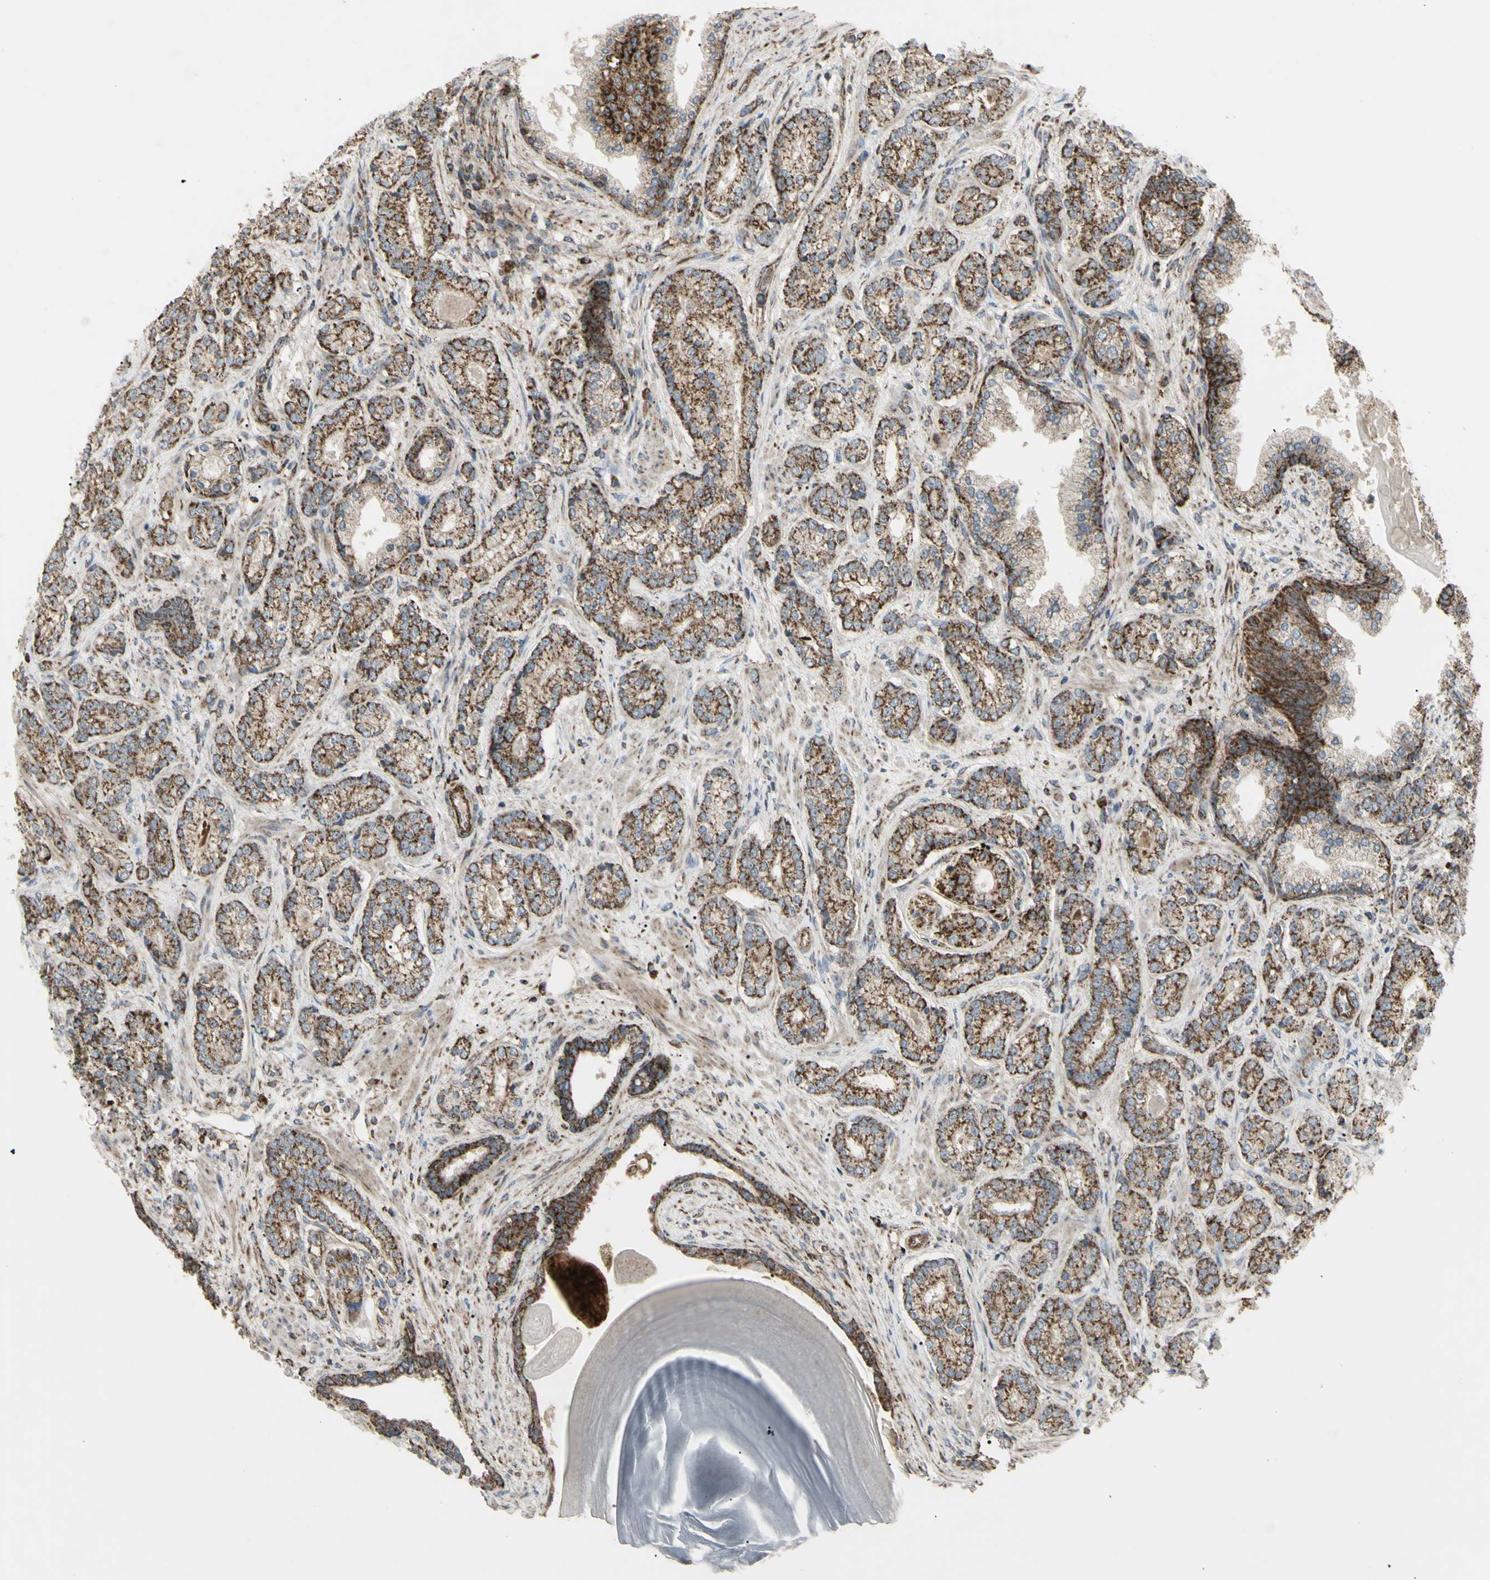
{"staining": {"intensity": "strong", "quantity": ">75%", "location": "cytoplasmic/membranous"}, "tissue": "prostate cancer", "cell_type": "Tumor cells", "image_type": "cancer", "snomed": [{"axis": "morphology", "description": "Adenocarcinoma, High grade"}, {"axis": "topography", "description": "Prostate"}], "caption": "An immunohistochemistry (IHC) histopathology image of tumor tissue is shown. Protein staining in brown labels strong cytoplasmic/membranous positivity in prostate cancer (high-grade adenocarcinoma) within tumor cells. The staining was performed using DAB (3,3'-diaminobenzidine), with brown indicating positive protein expression. Nuclei are stained blue with hematoxylin.", "gene": "CYB5R1", "patient": {"sex": "male", "age": 61}}